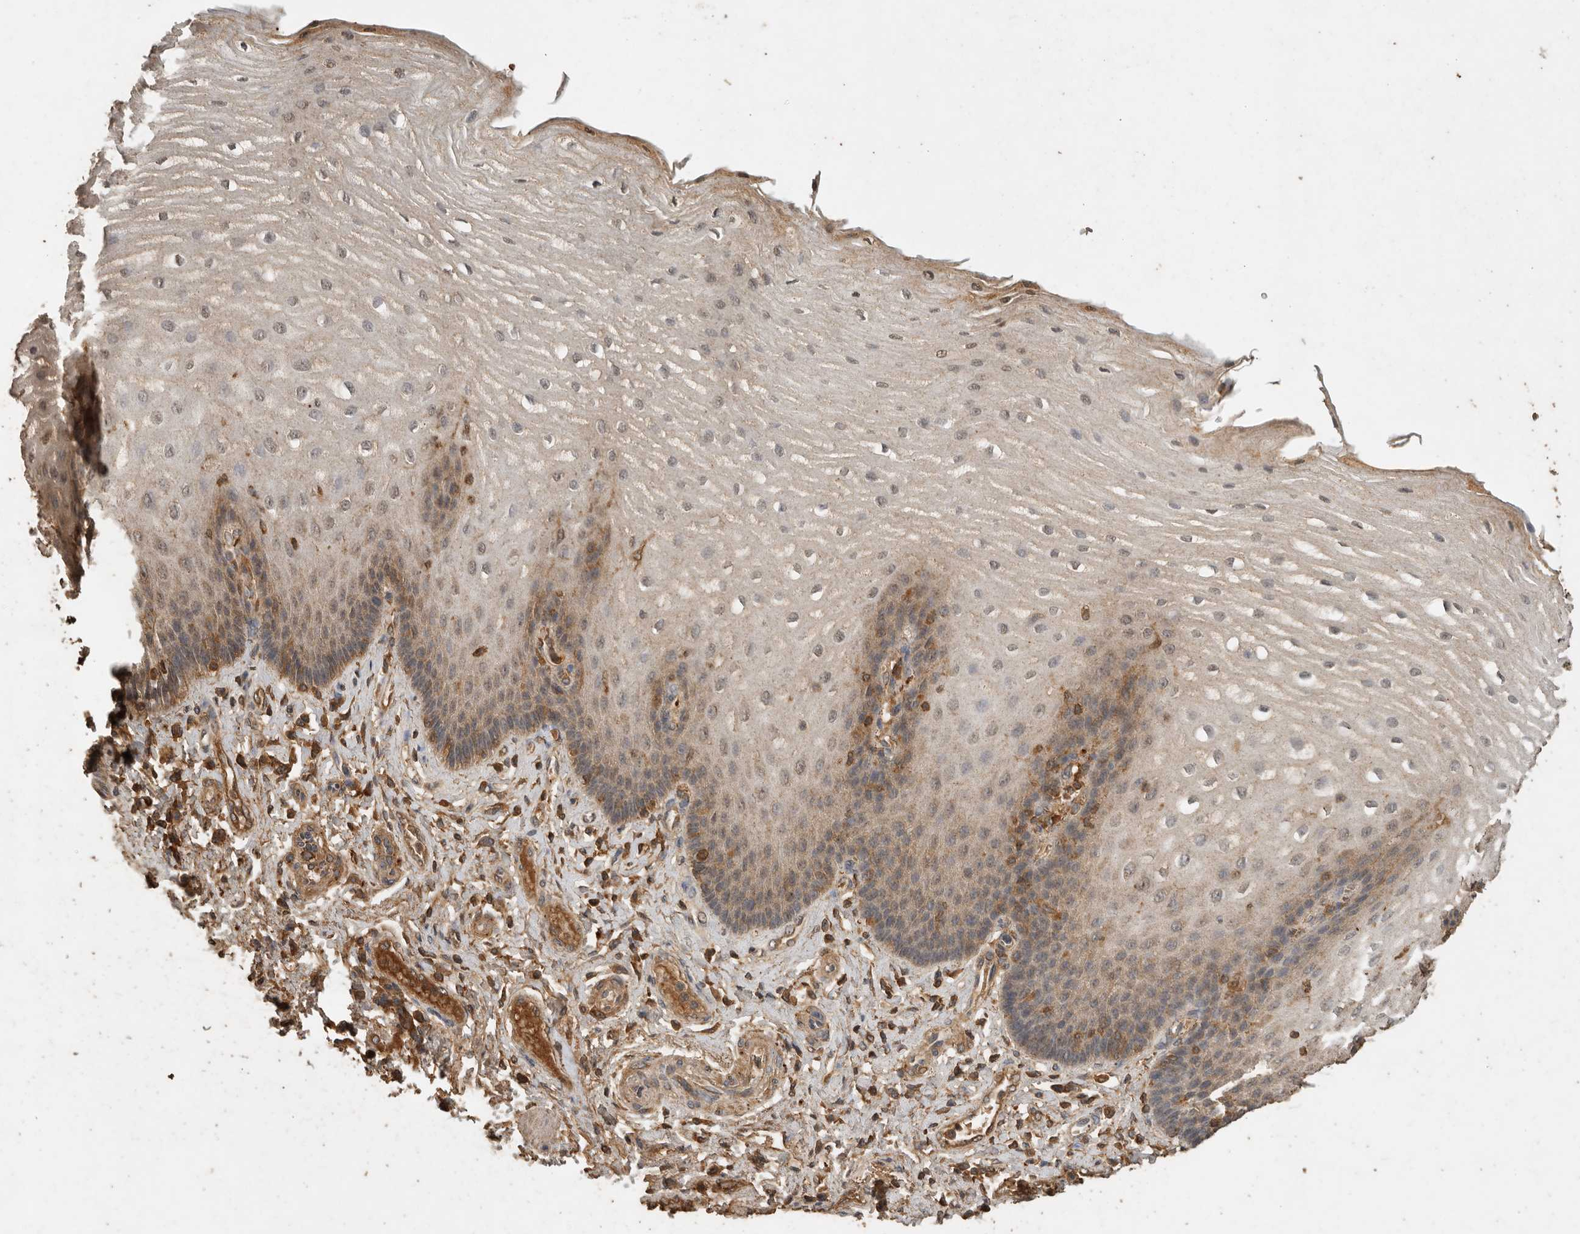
{"staining": {"intensity": "moderate", "quantity": "<25%", "location": "cytoplasmic/membranous"}, "tissue": "esophagus", "cell_type": "Squamous epithelial cells", "image_type": "normal", "snomed": [{"axis": "morphology", "description": "Normal tissue, NOS"}, {"axis": "topography", "description": "Esophagus"}], "caption": "IHC micrograph of unremarkable esophagus stained for a protein (brown), which demonstrates low levels of moderate cytoplasmic/membranous positivity in approximately <25% of squamous epithelial cells.", "gene": "CTF1", "patient": {"sex": "male", "age": 54}}